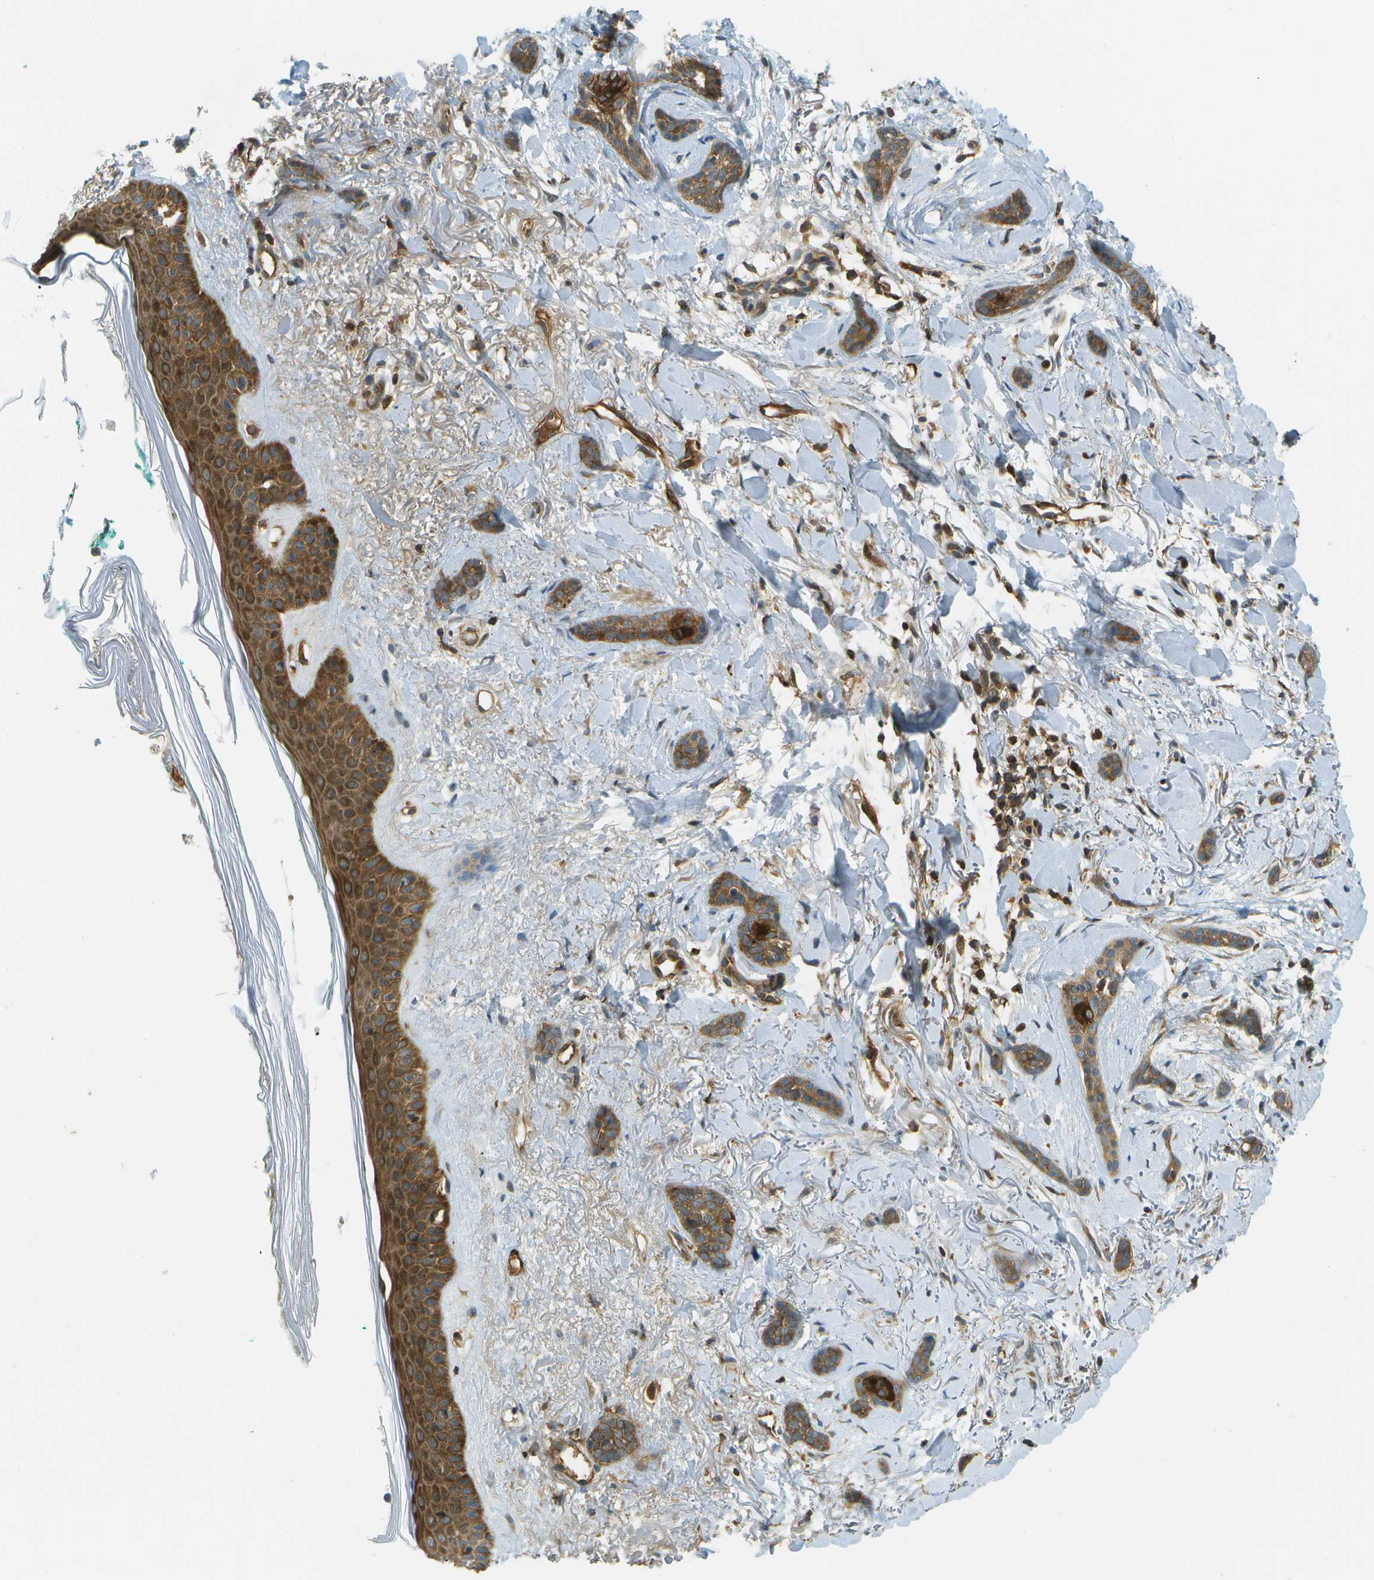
{"staining": {"intensity": "strong", "quantity": ">75%", "location": "cytoplasmic/membranous"}, "tissue": "skin cancer", "cell_type": "Tumor cells", "image_type": "cancer", "snomed": [{"axis": "morphology", "description": "Basal cell carcinoma"}, {"axis": "morphology", "description": "Adnexal tumor, benign"}, {"axis": "topography", "description": "Skin"}], "caption": "DAB (3,3'-diaminobenzidine) immunohistochemical staining of skin cancer (basal cell carcinoma) demonstrates strong cytoplasmic/membranous protein staining in about >75% of tumor cells.", "gene": "TMTC1", "patient": {"sex": "female", "age": 42}}